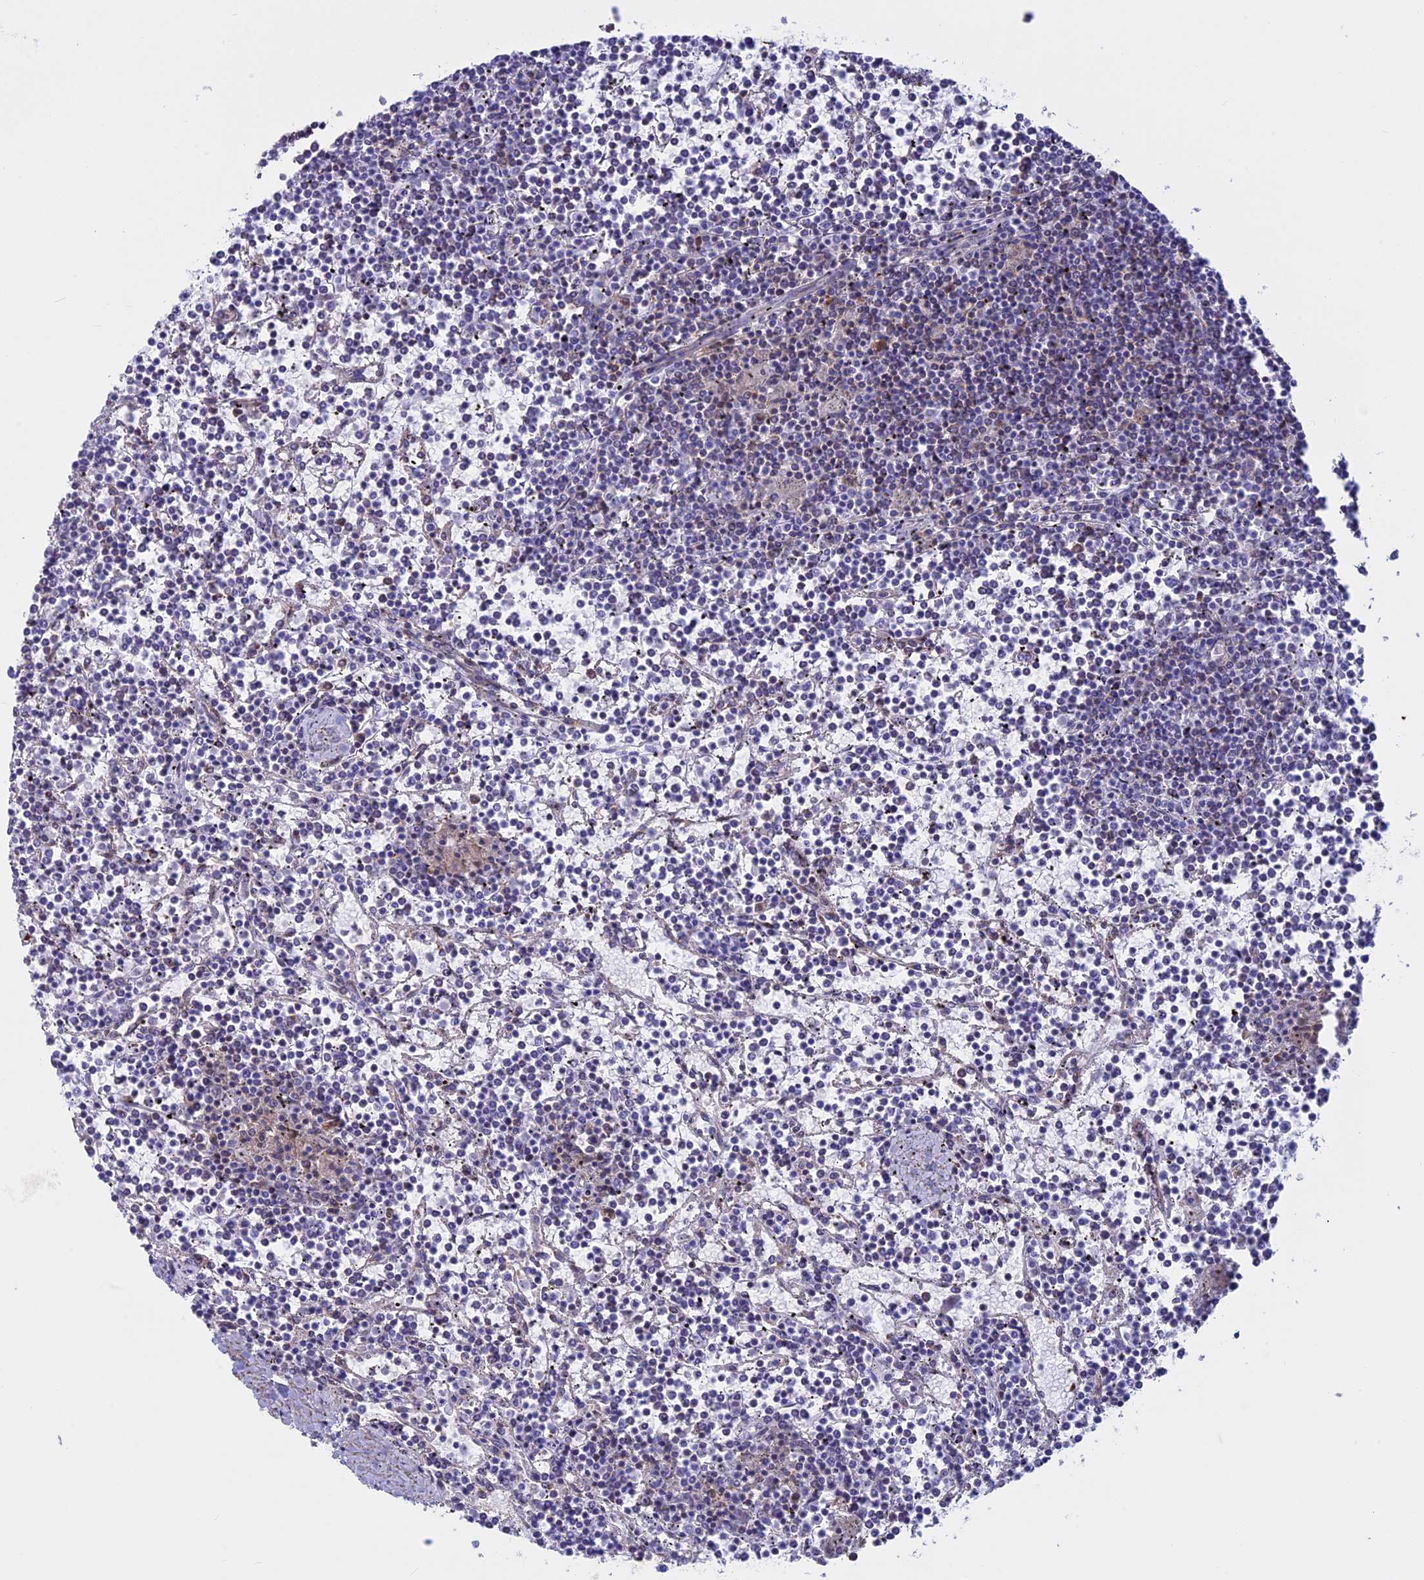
{"staining": {"intensity": "negative", "quantity": "none", "location": "none"}, "tissue": "lymphoma", "cell_type": "Tumor cells", "image_type": "cancer", "snomed": [{"axis": "morphology", "description": "Malignant lymphoma, non-Hodgkin's type, Low grade"}, {"axis": "topography", "description": "Spleen"}], "caption": "Low-grade malignant lymphoma, non-Hodgkin's type was stained to show a protein in brown. There is no significant expression in tumor cells.", "gene": "CLINT1", "patient": {"sex": "female", "age": 19}}